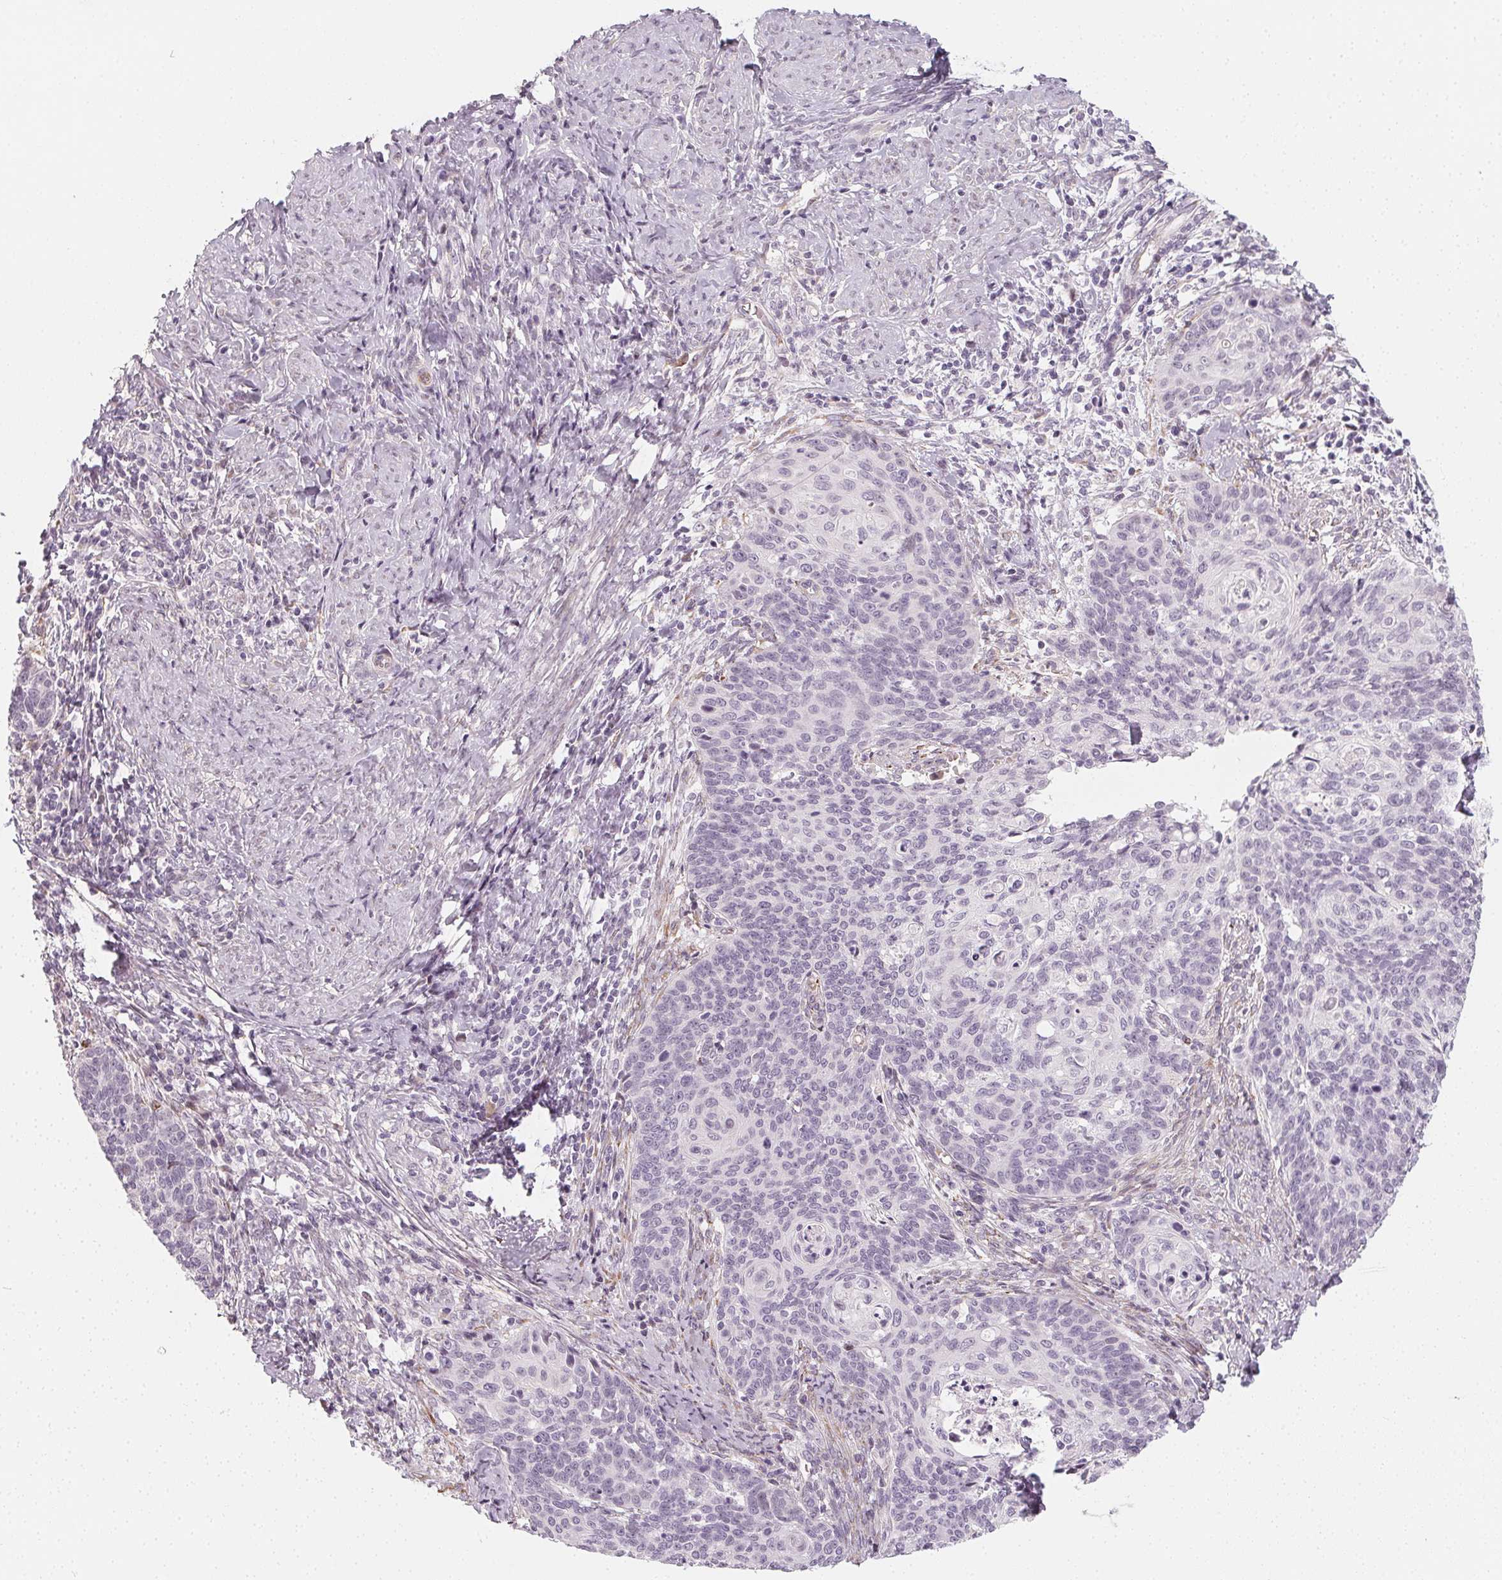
{"staining": {"intensity": "negative", "quantity": "none", "location": "none"}, "tissue": "cervical cancer", "cell_type": "Tumor cells", "image_type": "cancer", "snomed": [{"axis": "morphology", "description": "Normal tissue, NOS"}, {"axis": "morphology", "description": "Squamous cell carcinoma, NOS"}, {"axis": "topography", "description": "Cervix"}], "caption": "IHC image of cervical squamous cell carcinoma stained for a protein (brown), which shows no positivity in tumor cells.", "gene": "CCDC96", "patient": {"sex": "female", "age": 39}}